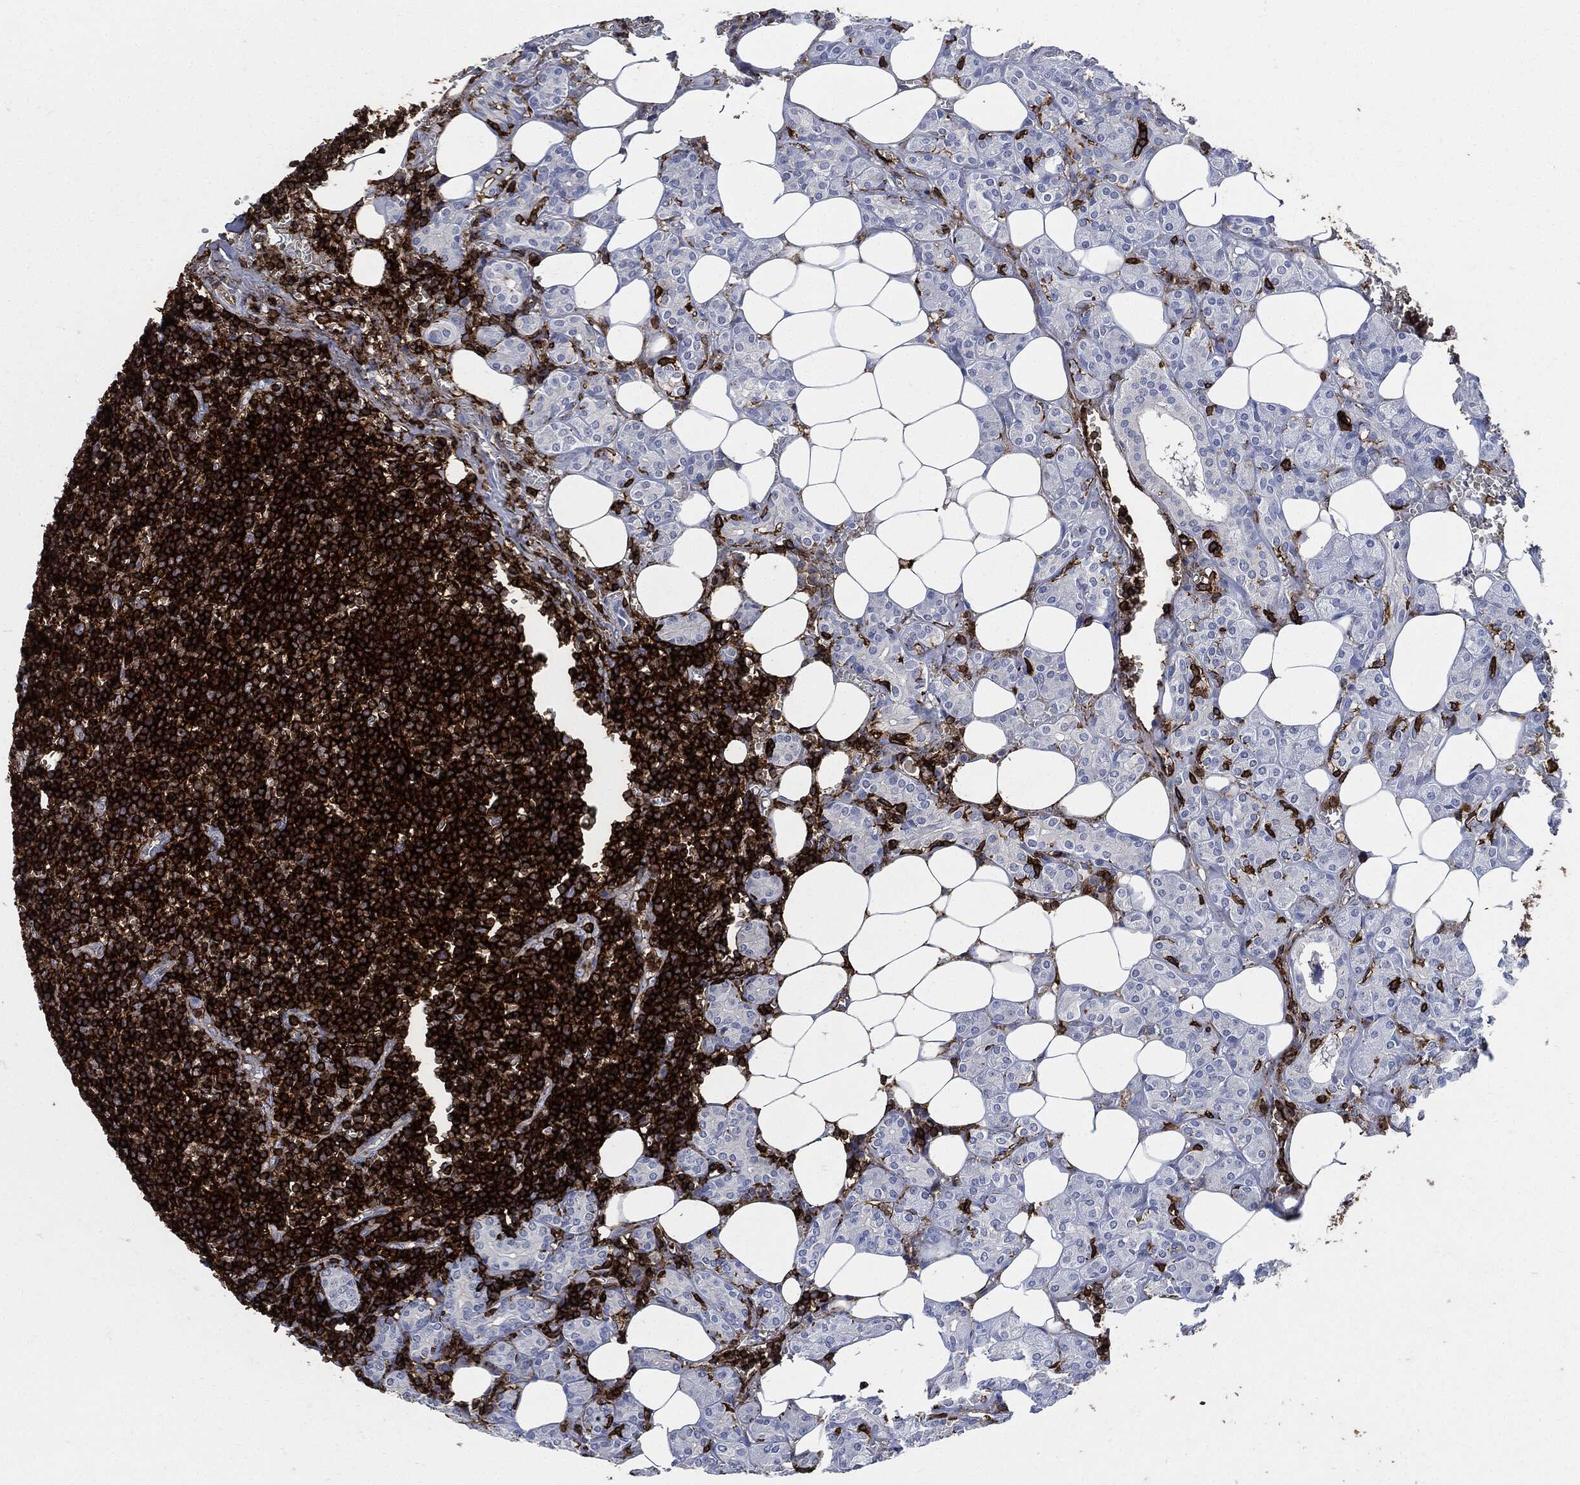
{"staining": {"intensity": "strong", "quantity": ">75%", "location": "cytoplasmic/membranous"}, "tissue": "lymph node", "cell_type": "Germinal center cells", "image_type": "normal", "snomed": [{"axis": "morphology", "description": "Normal tissue, NOS"}, {"axis": "topography", "description": "Lymph node"}, {"axis": "topography", "description": "Salivary gland"}], "caption": "This micrograph displays IHC staining of normal lymph node, with high strong cytoplasmic/membranous expression in about >75% of germinal center cells.", "gene": "PTPRC", "patient": {"sex": "male", "age": 78}}